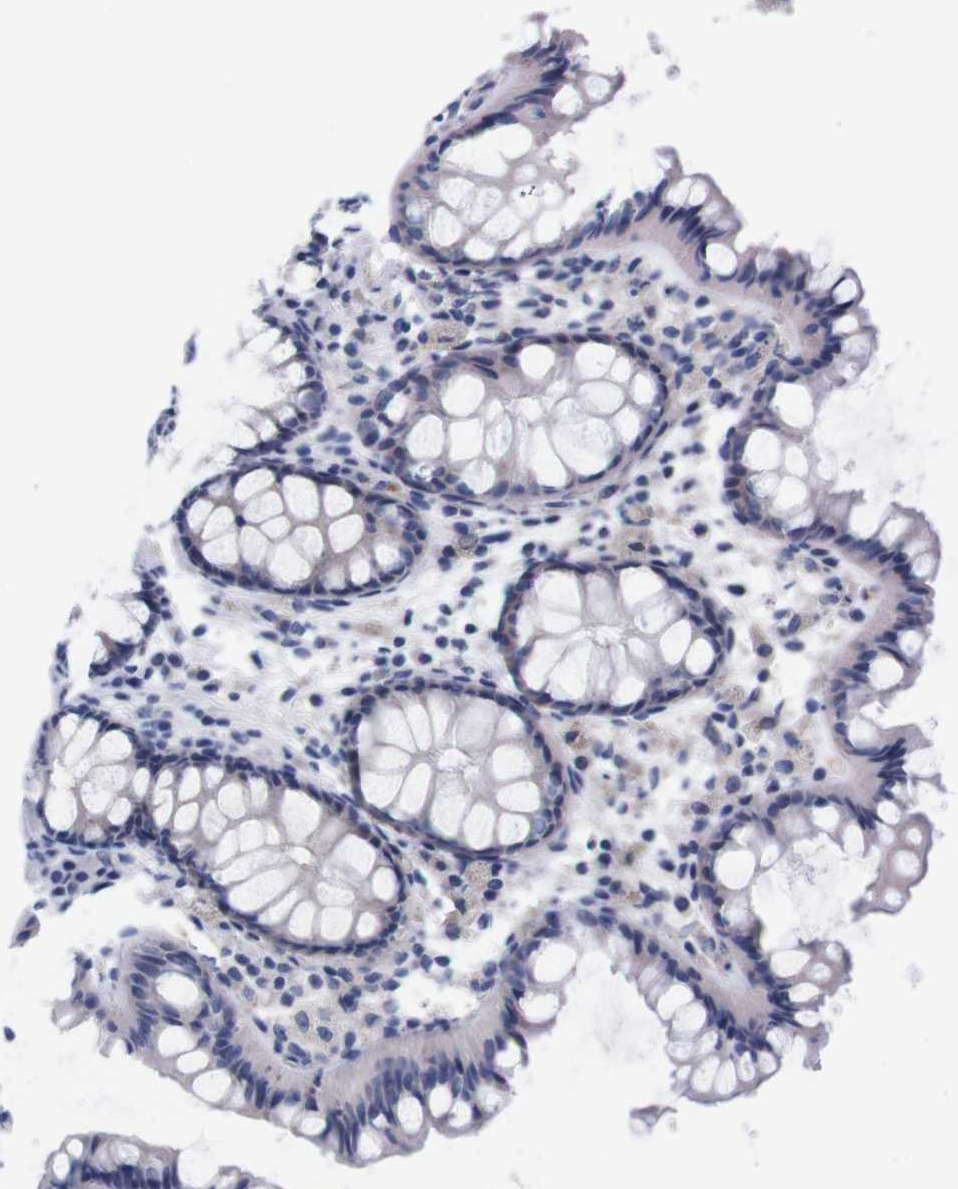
{"staining": {"intensity": "negative", "quantity": "none", "location": "none"}, "tissue": "colon", "cell_type": "Endothelial cells", "image_type": "normal", "snomed": [{"axis": "morphology", "description": "Normal tissue, NOS"}, {"axis": "topography", "description": "Colon"}], "caption": "This is a image of IHC staining of unremarkable colon, which shows no expression in endothelial cells.", "gene": "FAM210A", "patient": {"sex": "female", "age": 55}}